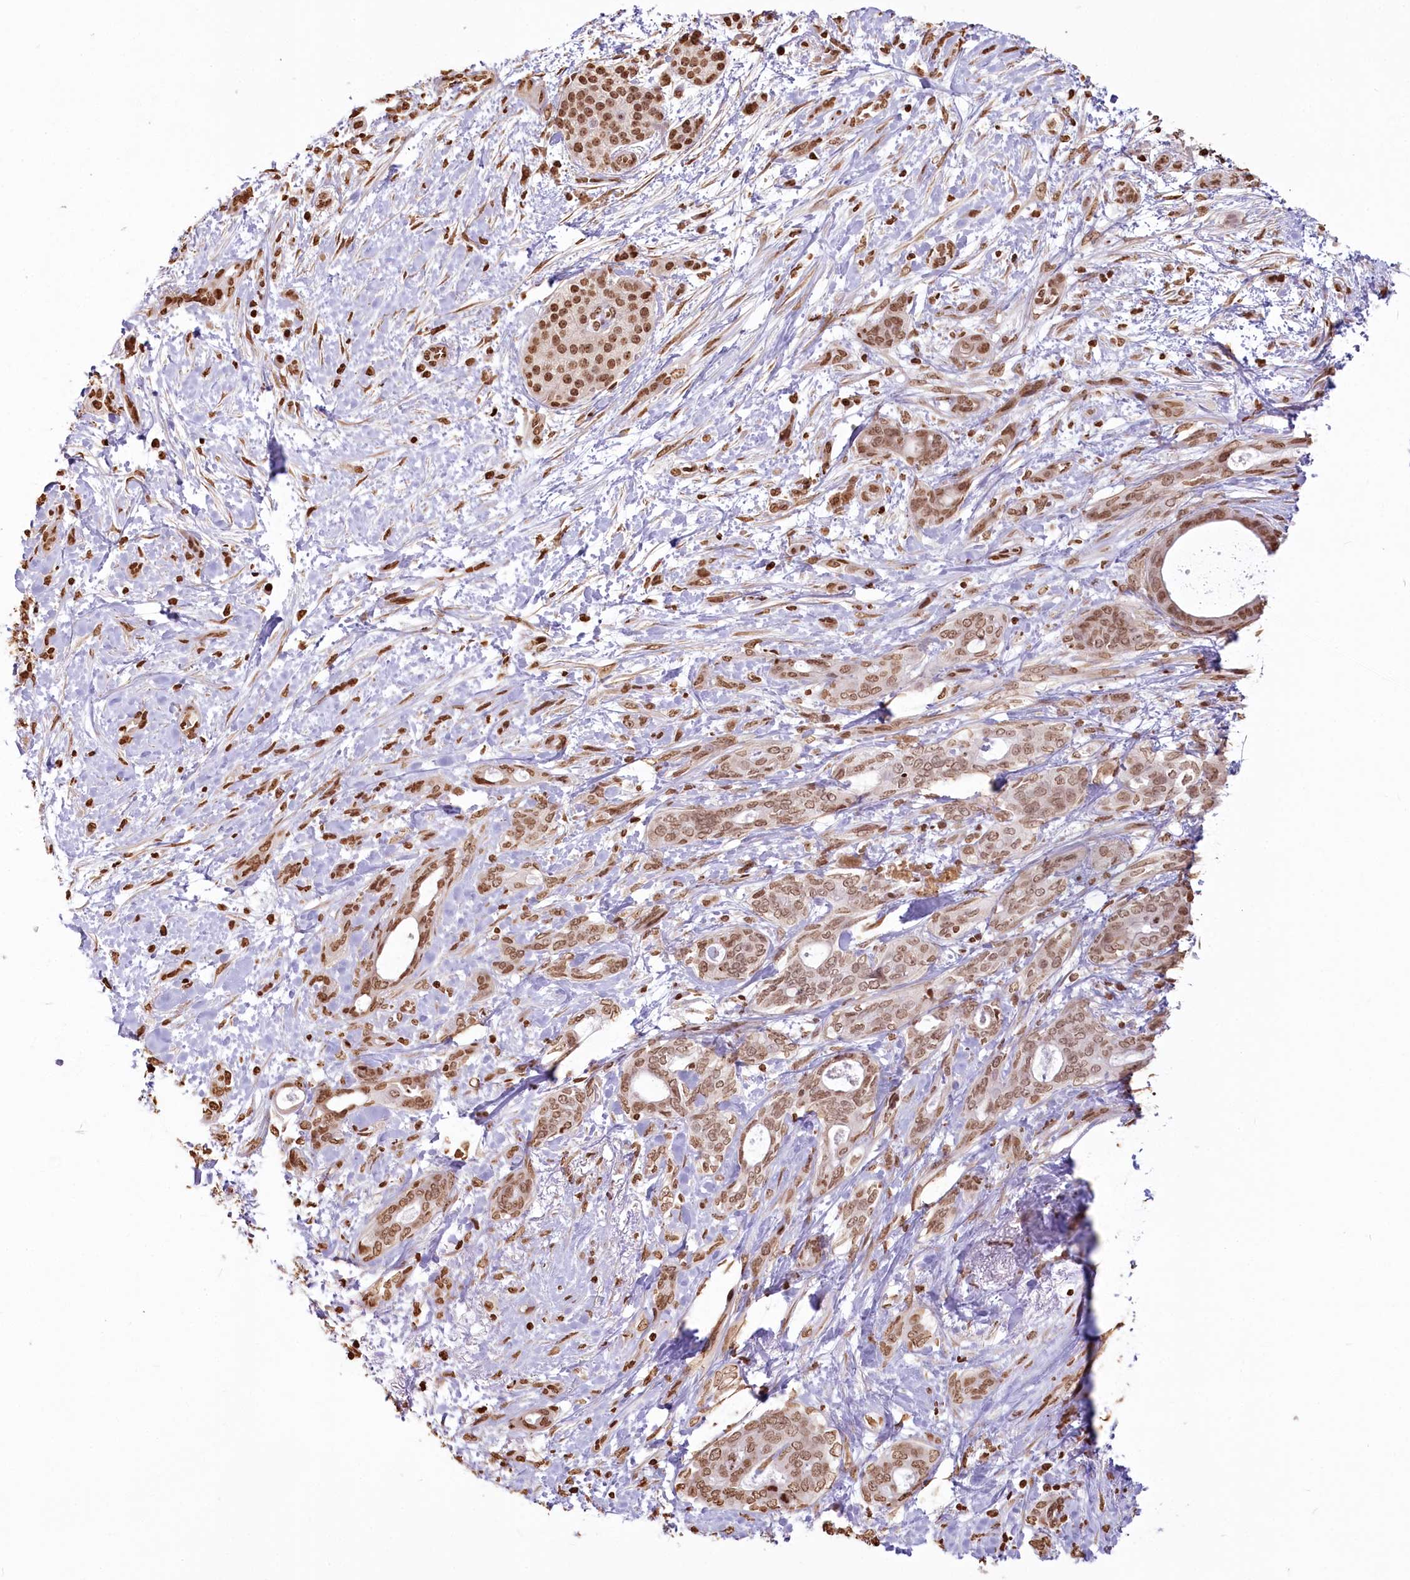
{"staining": {"intensity": "moderate", "quantity": ">75%", "location": "nuclear"}, "tissue": "pancreatic cancer", "cell_type": "Tumor cells", "image_type": "cancer", "snomed": [{"axis": "morphology", "description": "Normal tissue, NOS"}, {"axis": "morphology", "description": "Adenocarcinoma, NOS"}, {"axis": "topography", "description": "Pancreas"}, {"axis": "topography", "description": "Peripheral nerve tissue"}], "caption": "DAB immunohistochemical staining of pancreatic adenocarcinoma reveals moderate nuclear protein staining in approximately >75% of tumor cells. The protein is shown in brown color, while the nuclei are stained blue.", "gene": "FAM13A", "patient": {"sex": "female", "age": 63}}